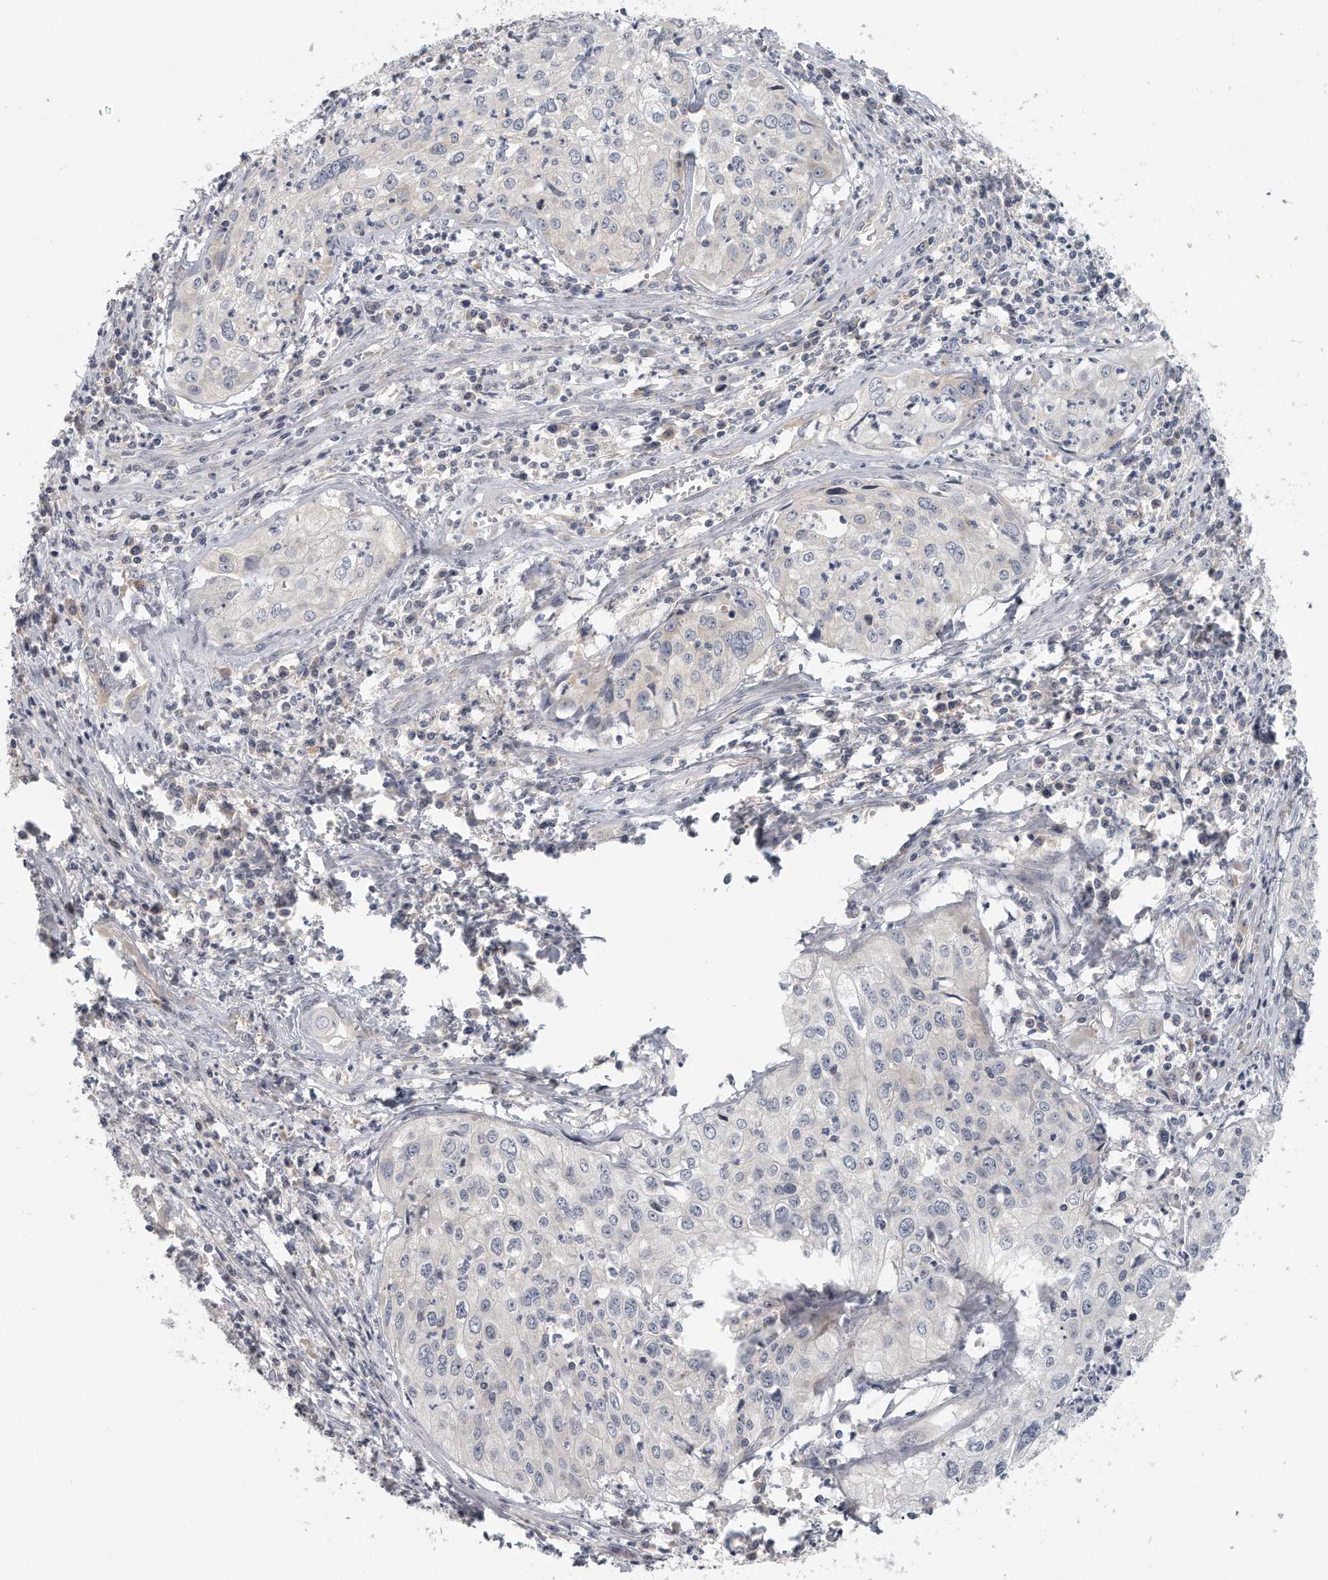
{"staining": {"intensity": "negative", "quantity": "none", "location": "none"}, "tissue": "cervical cancer", "cell_type": "Tumor cells", "image_type": "cancer", "snomed": [{"axis": "morphology", "description": "Squamous cell carcinoma, NOS"}, {"axis": "topography", "description": "Cervix"}], "caption": "Human cervical cancer stained for a protein using immunohistochemistry (IHC) exhibits no staining in tumor cells.", "gene": "EIF3I", "patient": {"sex": "female", "age": 31}}